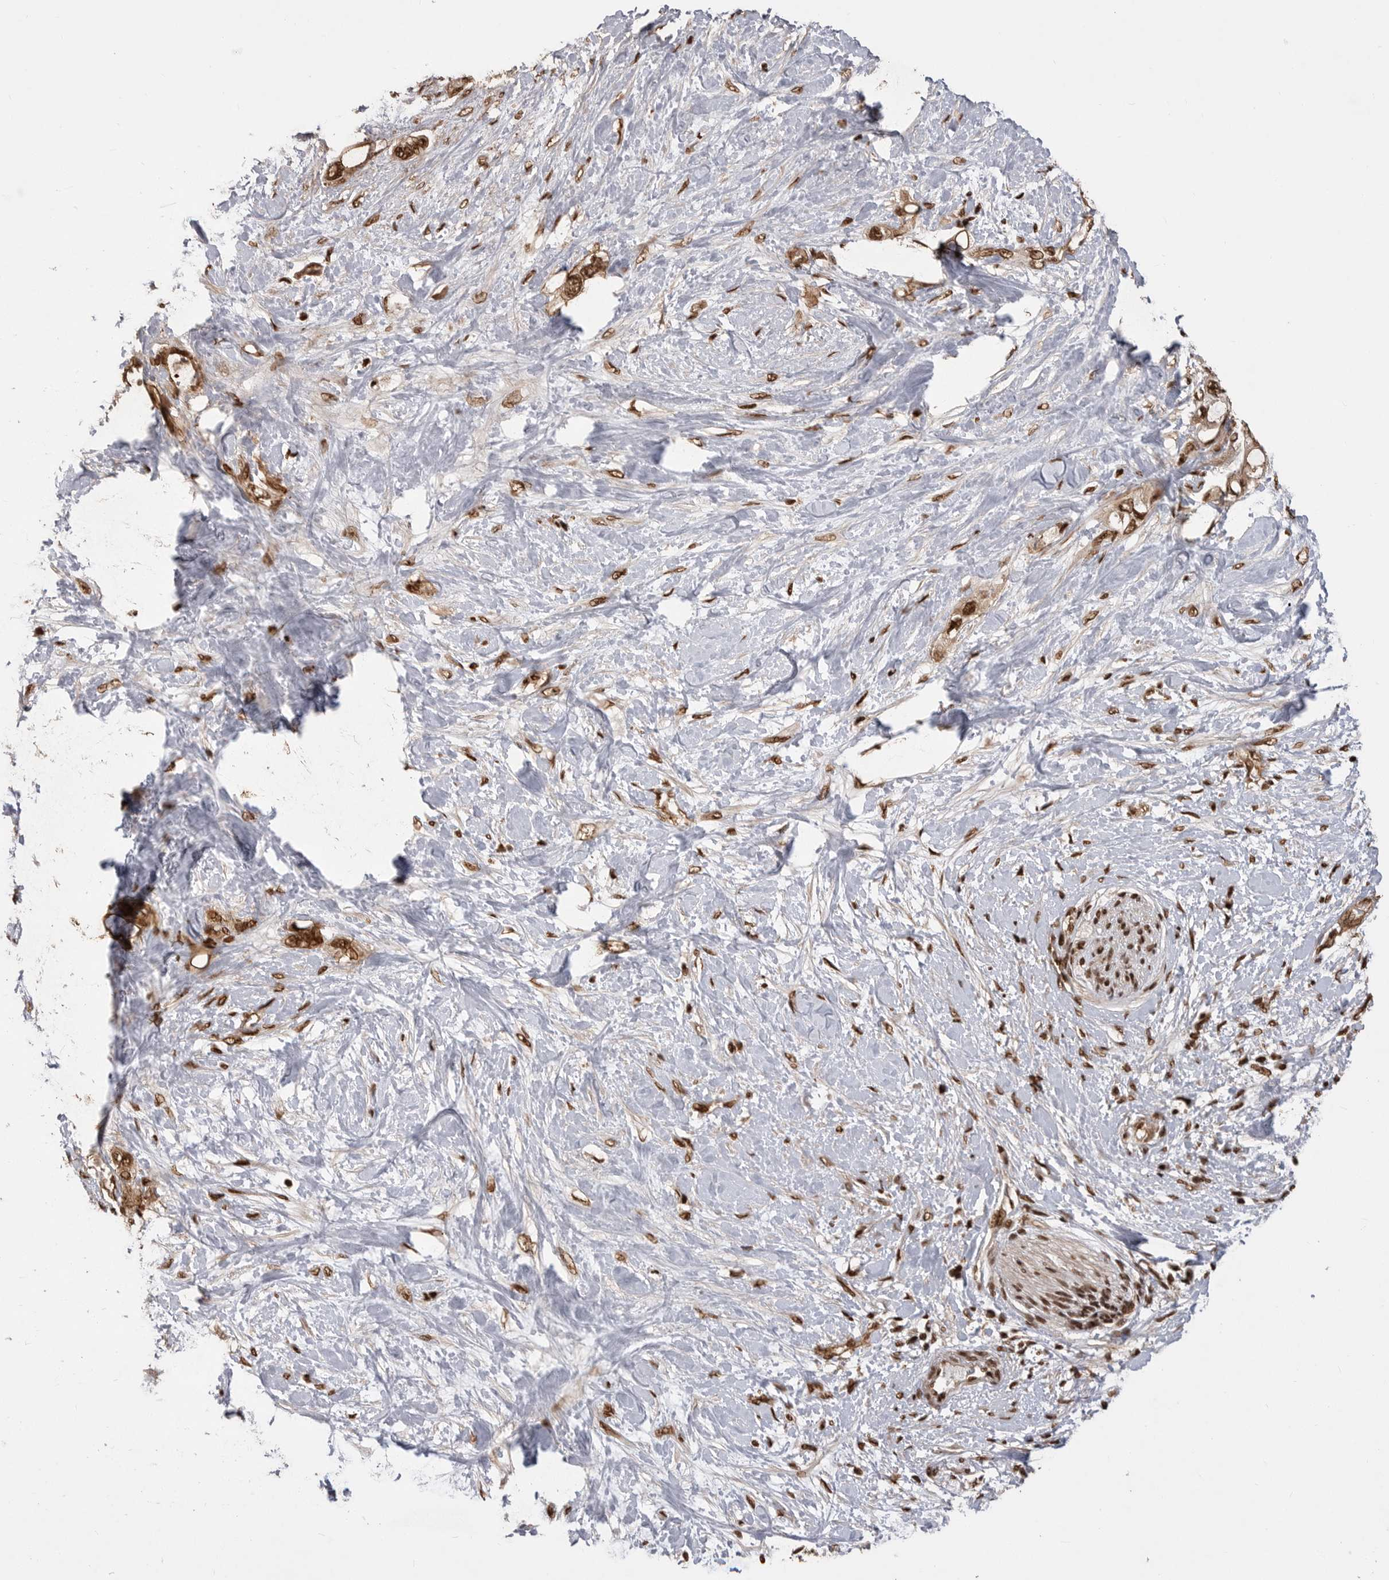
{"staining": {"intensity": "strong", "quantity": ">75%", "location": "nuclear"}, "tissue": "pancreatic cancer", "cell_type": "Tumor cells", "image_type": "cancer", "snomed": [{"axis": "morphology", "description": "Adenocarcinoma, NOS"}, {"axis": "topography", "description": "Pancreas"}], "caption": "IHC (DAB (3,3'-diaminobenzidine)) staining of human adenocarcinoma (pancreatic) demonstrates strong nuclear protein staining in approximately >75% of tumor cells. (Brightfield microscopy of DAB IHC at high magnification).", "gene": "PPP1R8", "patient": {"sex": "female", "age": 56}}